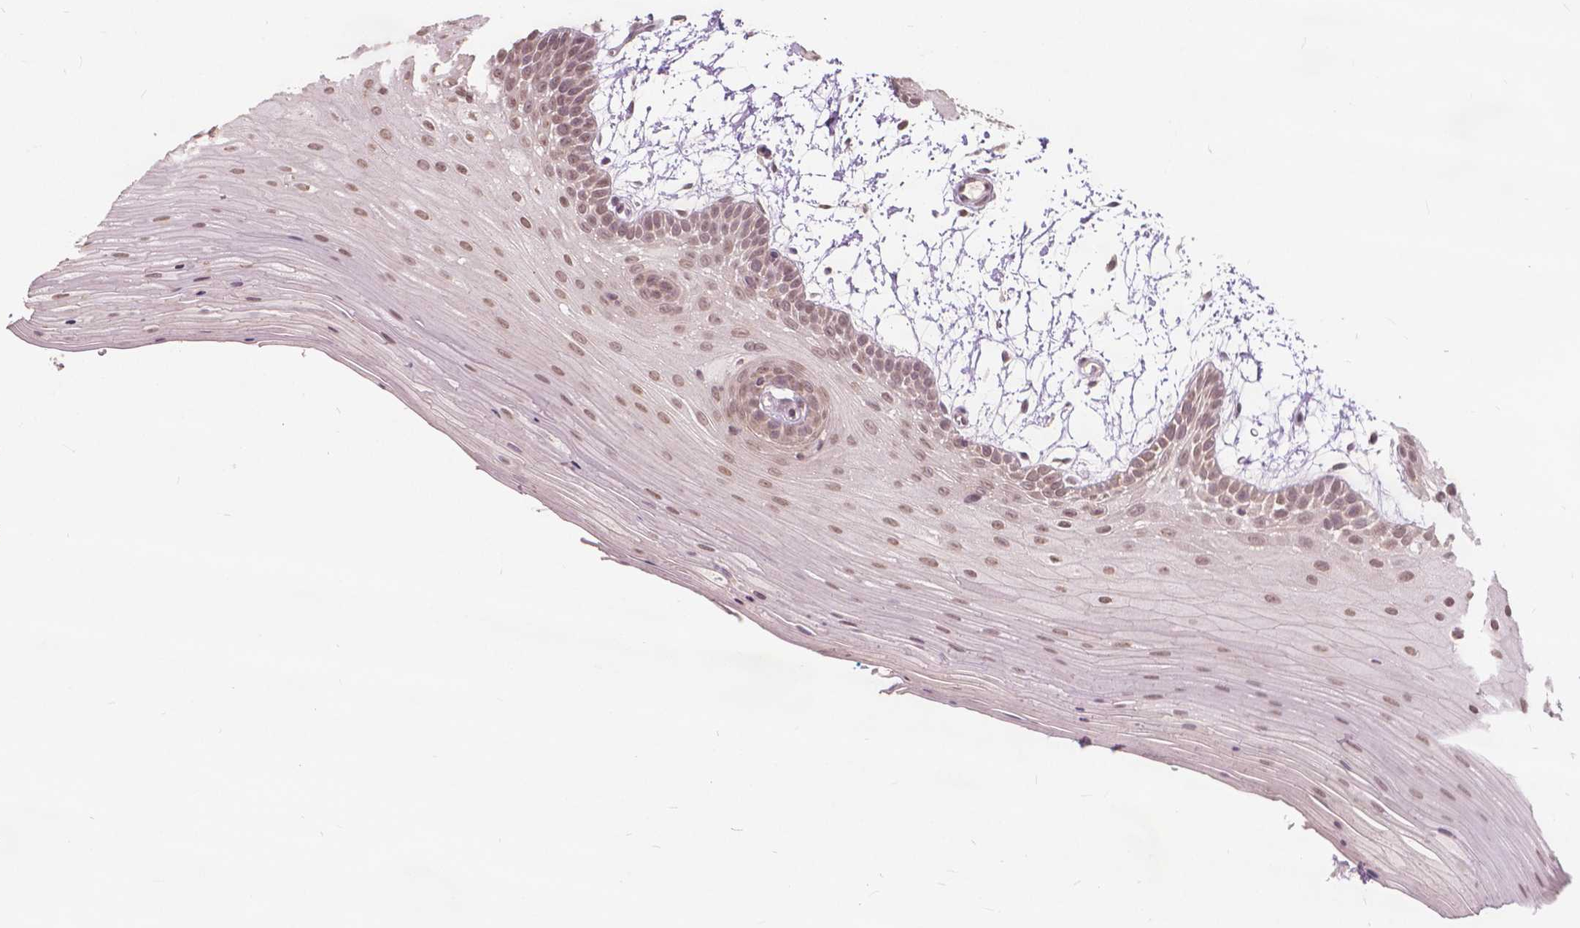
{"staining": {"intensity": "moderate", "quantity": ">75%", "location": "nuclear"}, "tissue": "oral mucosa", "cell_type": "Squamous epithelial cells", "image_type": "normal", "snomed": [{"axis": "morphology", "description": "Normal tissue, NOS"}, {"axis": "morphology", "description": "Squamous cell carcinoma, NOS"}, {"axis": "topography", "description": "Oral tissue"}, {"axis": "topography", "description": "Tounge, NOS"}, {"axis": "topography", "description": "Head-Neck"}], "caption": "The immunohistochemical stain highlights moderate nuclear staining in squamous epithelial cells of unremarkable oral mucosa.", "gene": "HOXA10", "patient": {"sex": "male", "age": 62}}